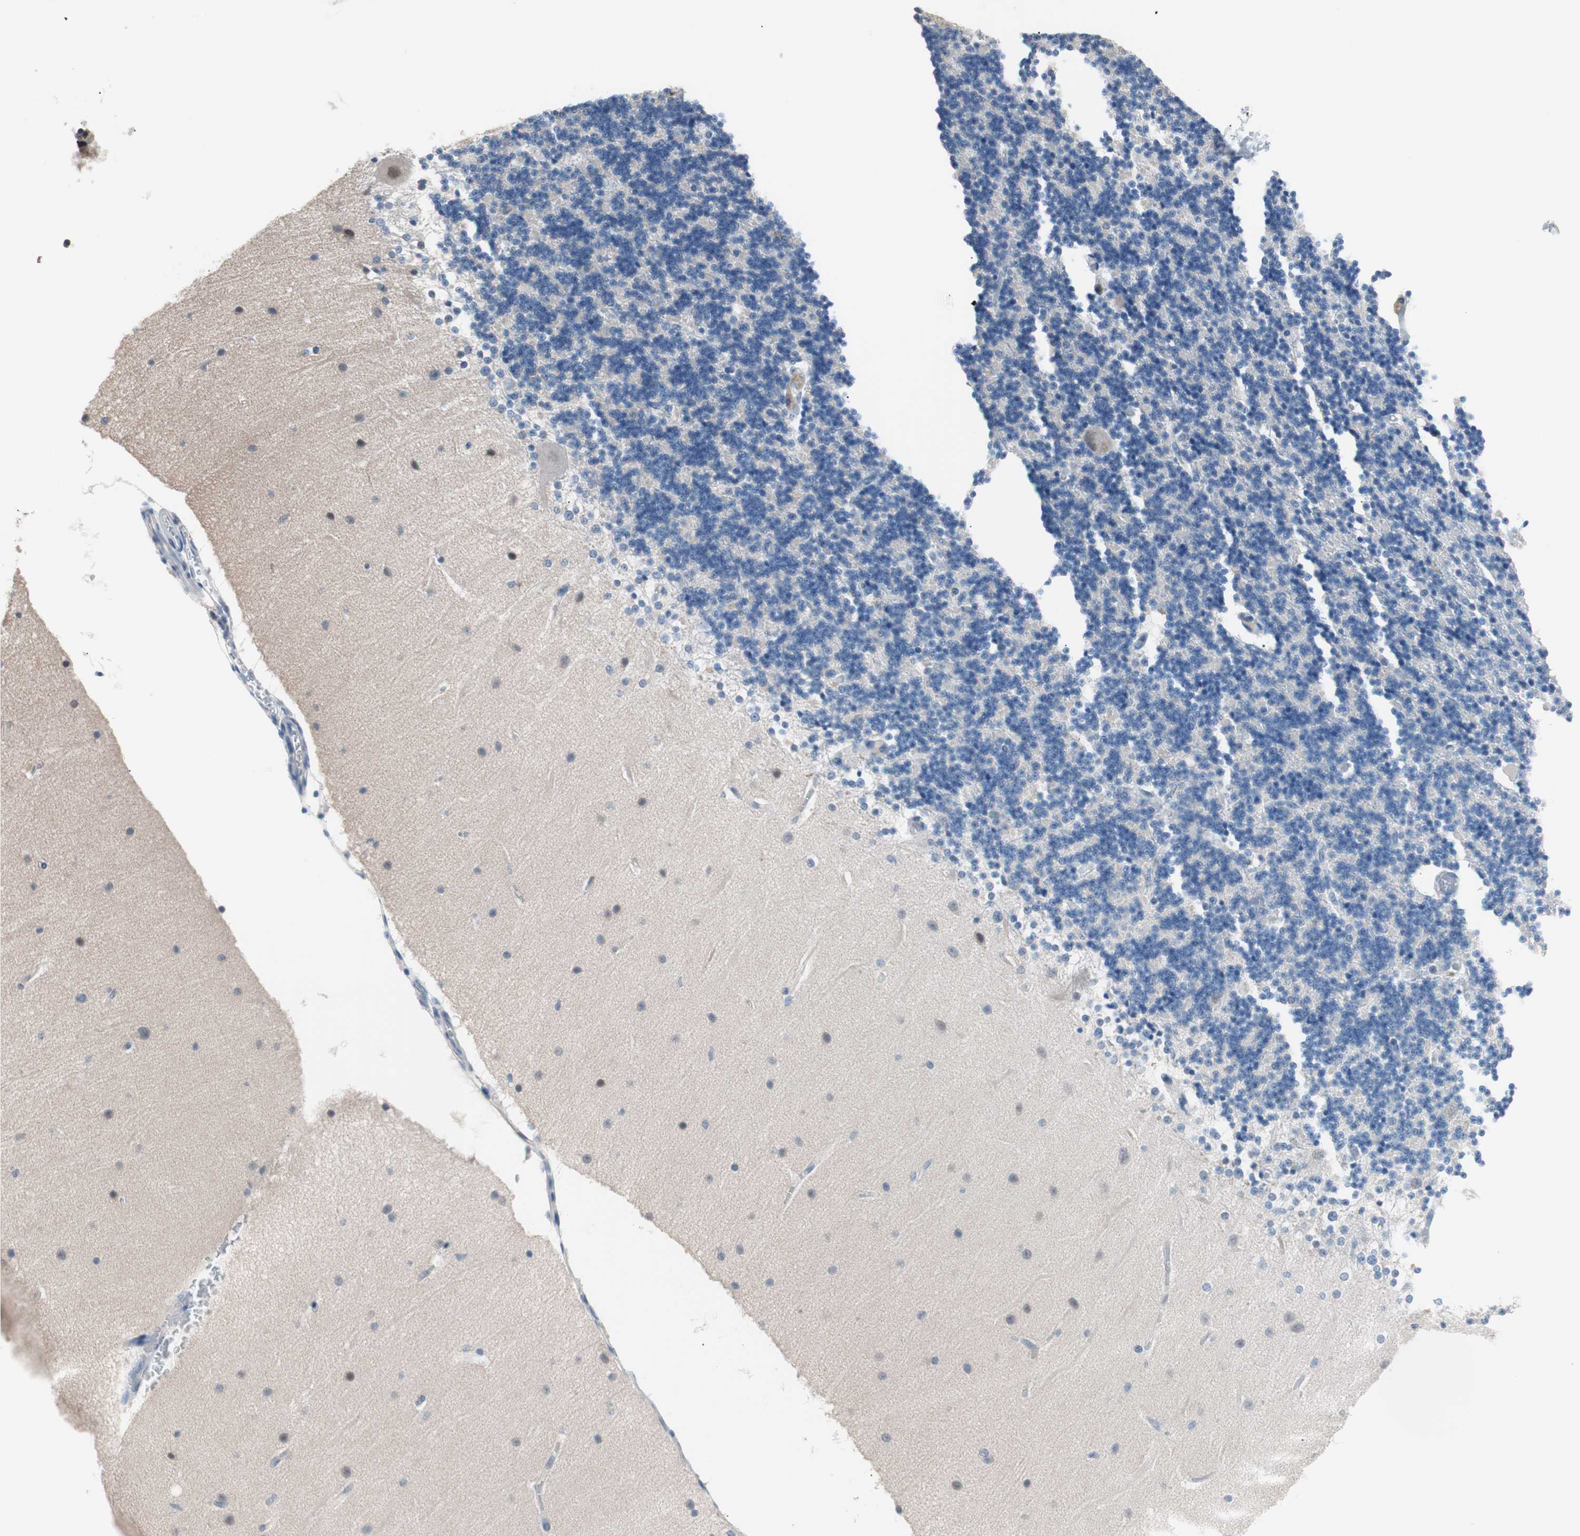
{"staining": {"intensity": "negative", "quantity": "none", "location": "none"}, "tissue": "cerebellum", "cell_type": "Cells in granular layer", "image_type": "normal", "snomed": [{"axis": "morphology", "description": "Normal tissue, NOS"}, {"axis": "topography", "description": "Cerebellum"}], "caption": "The IHC image has no significant staining in cells in granular layer of cerebellum.", "gene": "VIL1", "patient": {"sex": "female", "age": 54}}